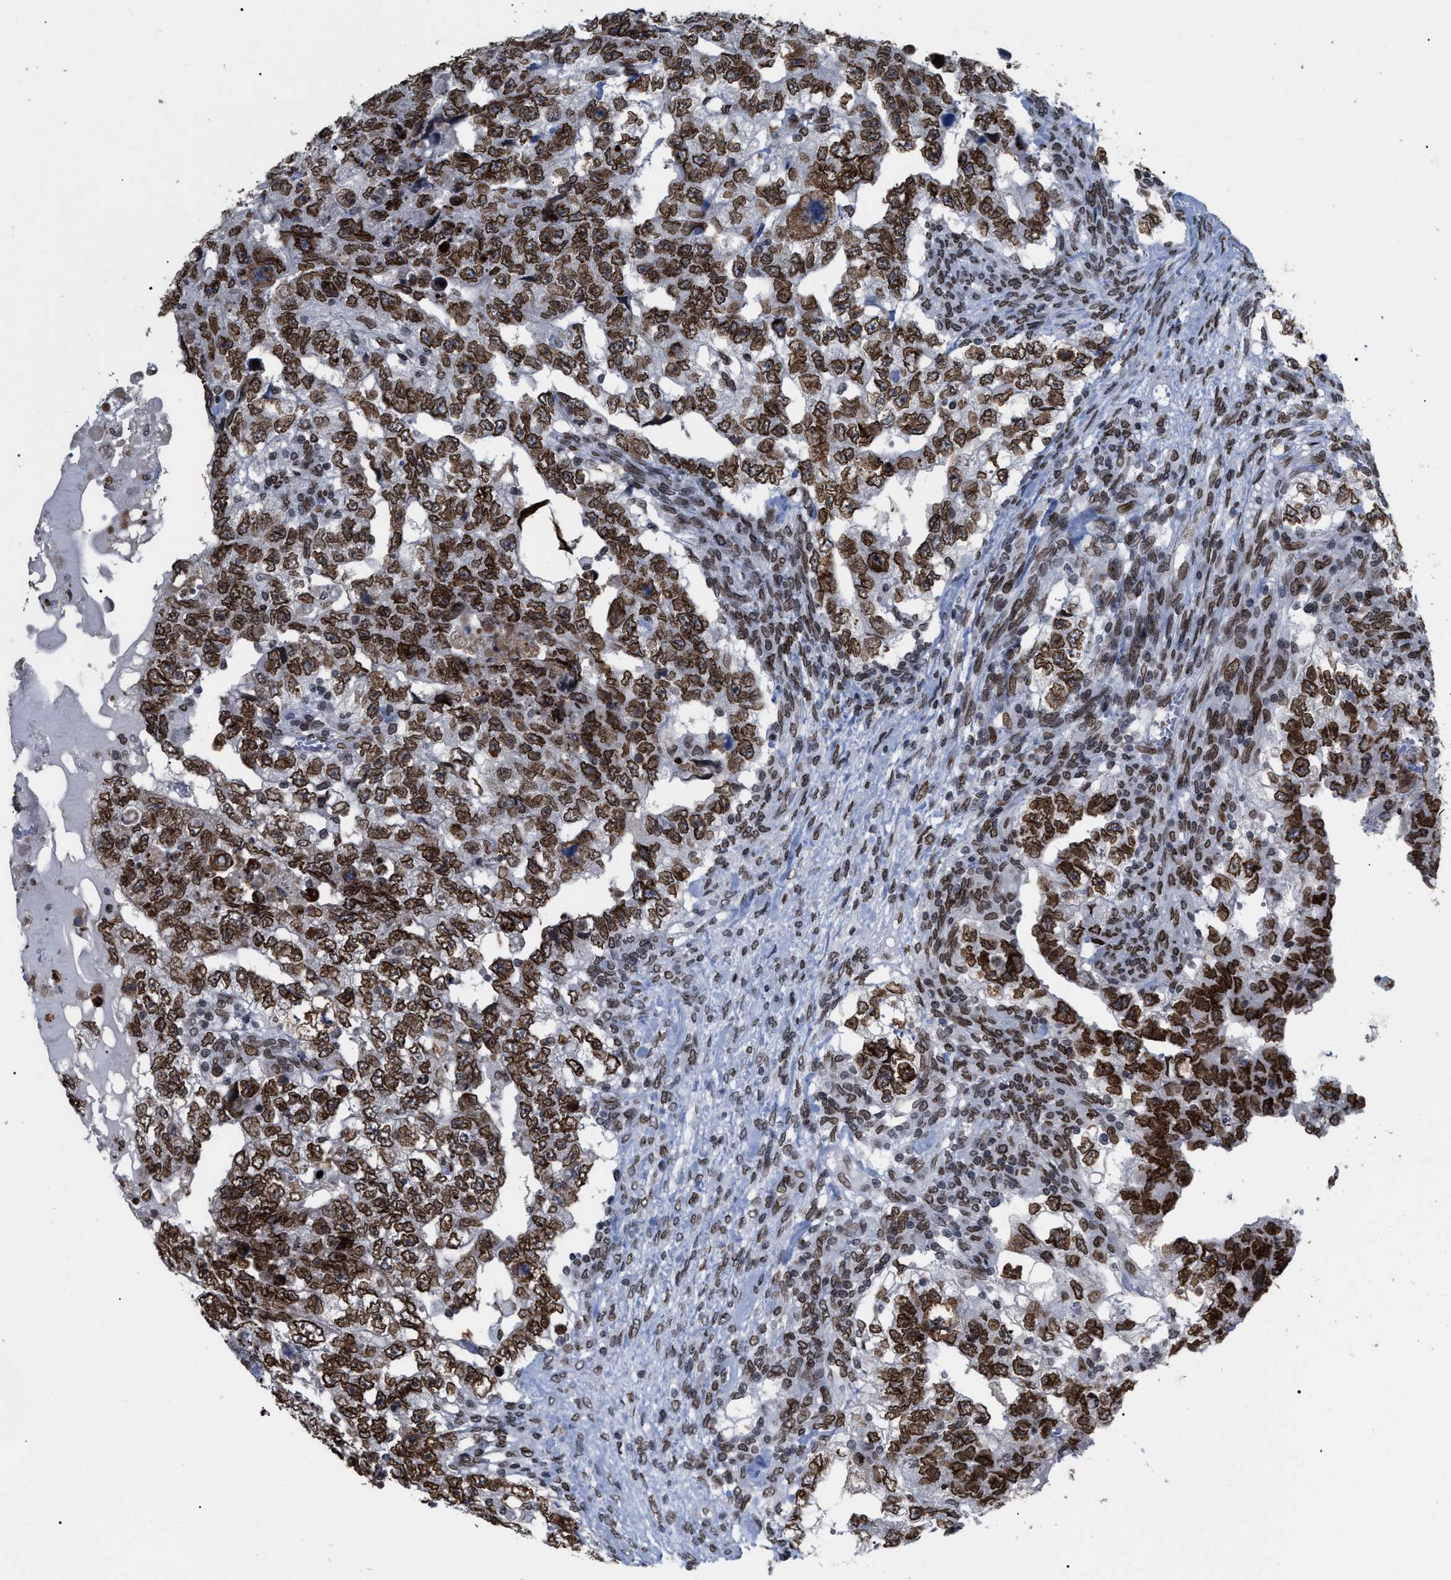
{"staining": {"intensity": "moderate", "quantity": ">75%", "location": "cytoplasmic/membranous,nuclear"}, "tissue": "testis cancer", "cell_type": "Tumor cells", "image_type": "cancer", "snomed": [{"axis": "morphology", "description": "Carcinoma, Embryonal, NOS"}, {"axis": "topography", "description": "Testis"}], "caption": "Immunohistochemical staining of human testis cancer (embryonal carcinoma) demonstrates medium levels of moderate cytoplasmic/membranous and nuclear protein positivity in approximately >75% of tumor cells.", "gene": "TPR", "patient": {"sex": "male", "age": 36}}